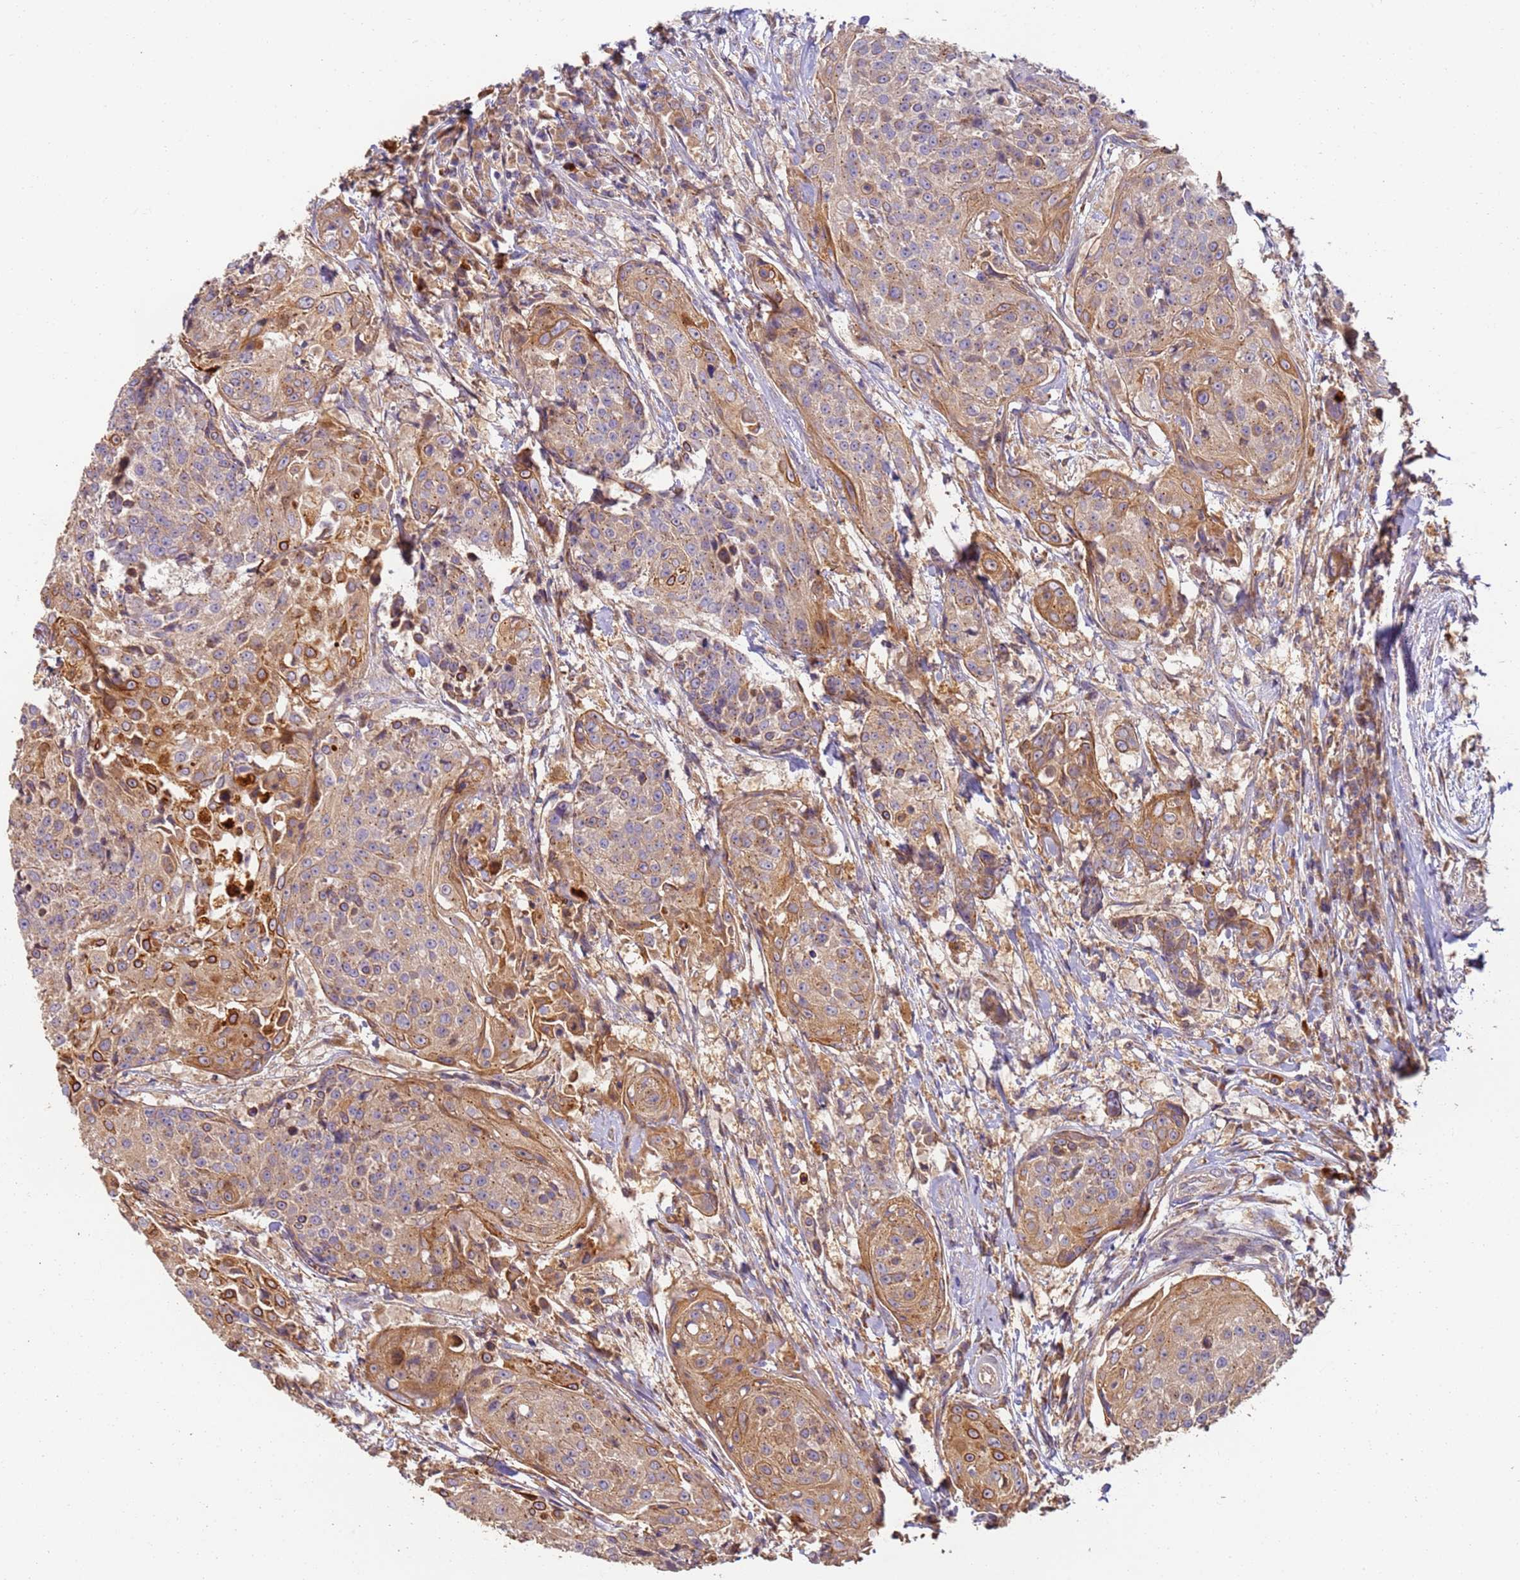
{"staining": {"intensity": "moderate", "quantity": "25%-75%", "location": "cytoplasmic/membranous"}, "tissue": "urothelial cancer", "cell_type": "Tumor cells", "image_type": "cancer", "snomed": [{"axis": "morphology", "description": "Urothelial carcinoma, High grade"}, {"axis": "topography", "description": "Urinary bladder"}], "caption": "Immunohistochemistry (IHC) histopathology image of neoplastic tissue: urothelial cancer stained using IHC displays medium levels of moderate protein expression localized specifically in the cytoplasmic/membranous of tumor cells, appearing as a cytoplasmic/membranous brown color.", "gene": "TIGAR", "patient": {"sex": "female", "age": 63}}